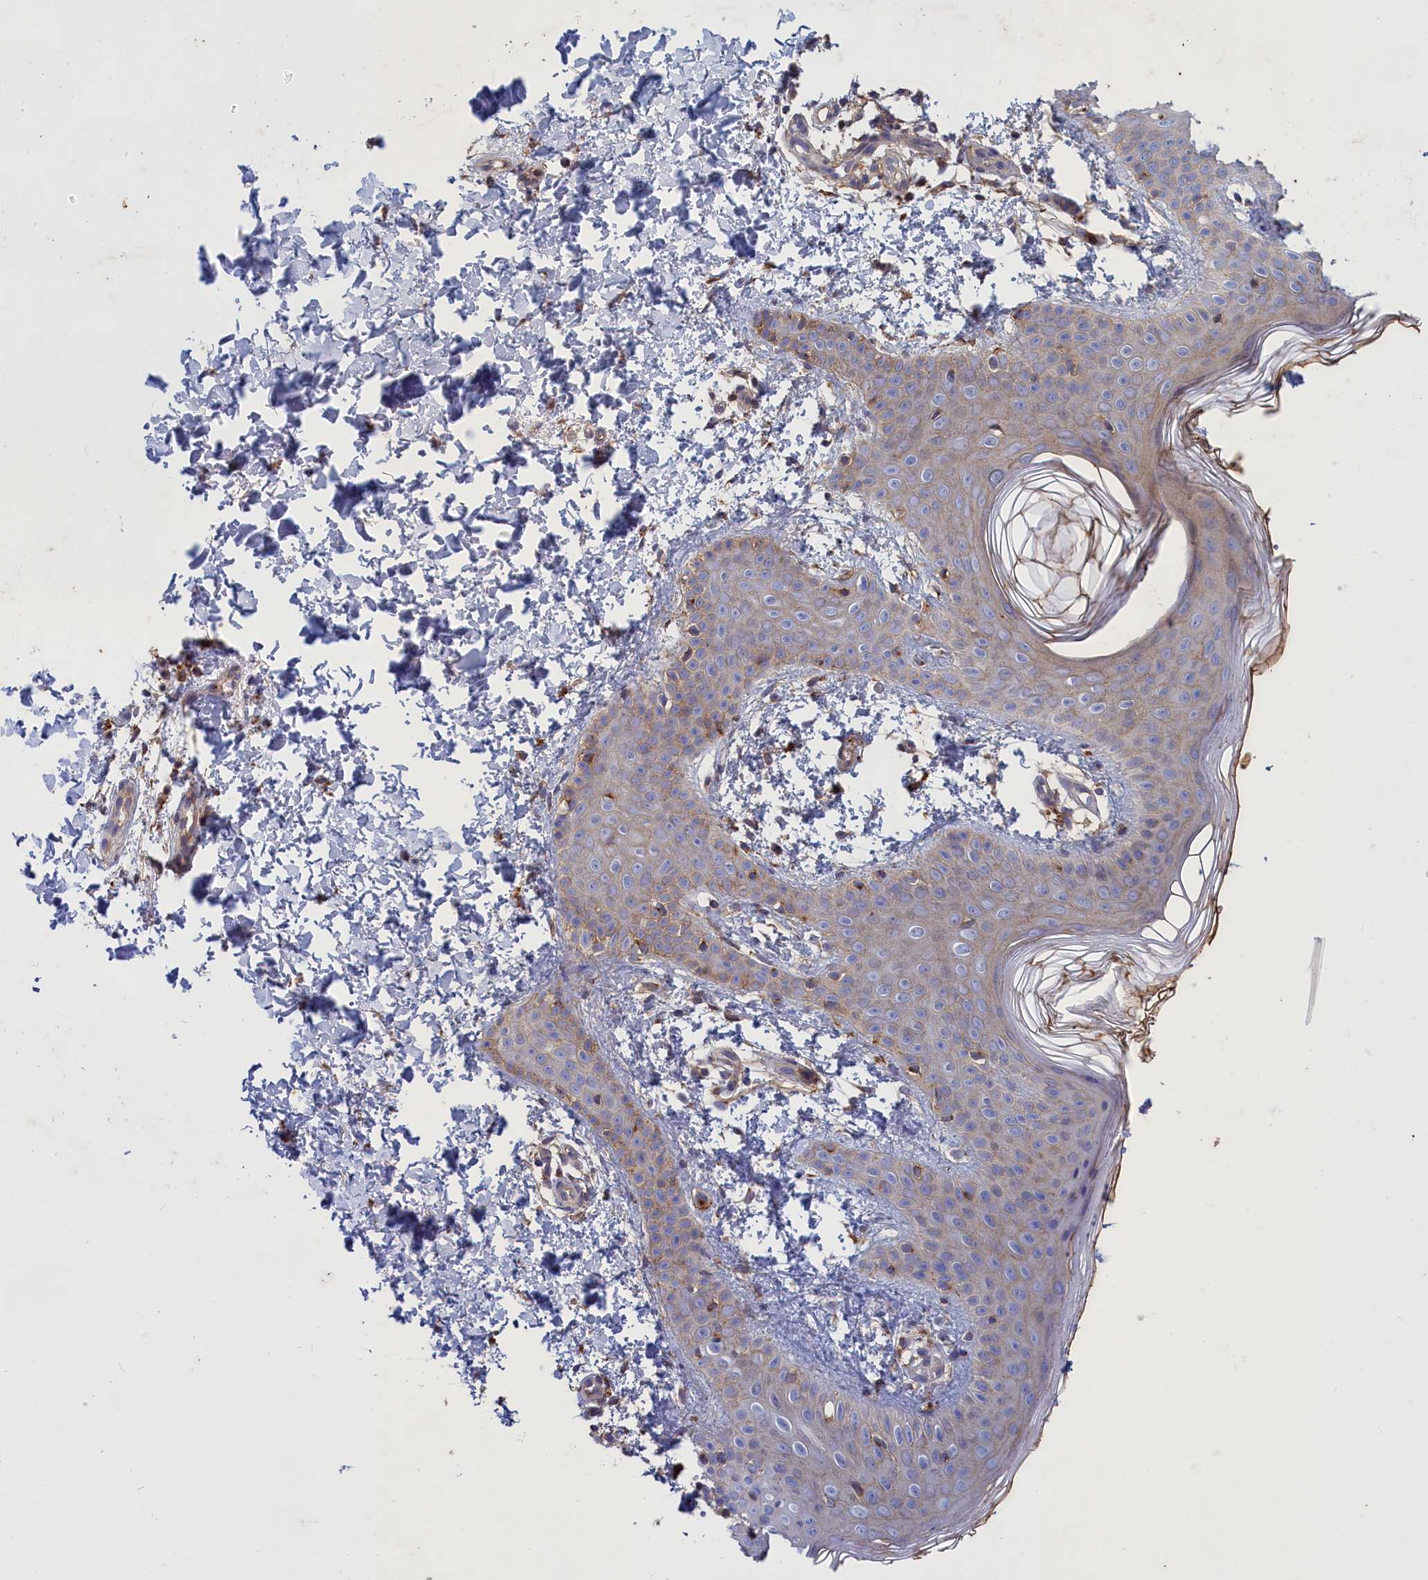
{"staining": {"intensity": "moderate", "quantity": ">75%", "location": "cytoplasmic/membranous"}, "tissue": "skin", "cell_type": "Fibroblasts", "image_type": "normal", "snomed": [{"axis": "morphology", "description": "Normal tissue, NOS"}, {"axis": "topography", "description": "Skin"}], "caption": "Immunohistochemical staining of normal human skin shows medium levels of moderate cytoplasmic/membranous staining in about >75% of fibroblasts.", "gene": "SCAMP4", "patient": {"sex": "male", "age": 36}}